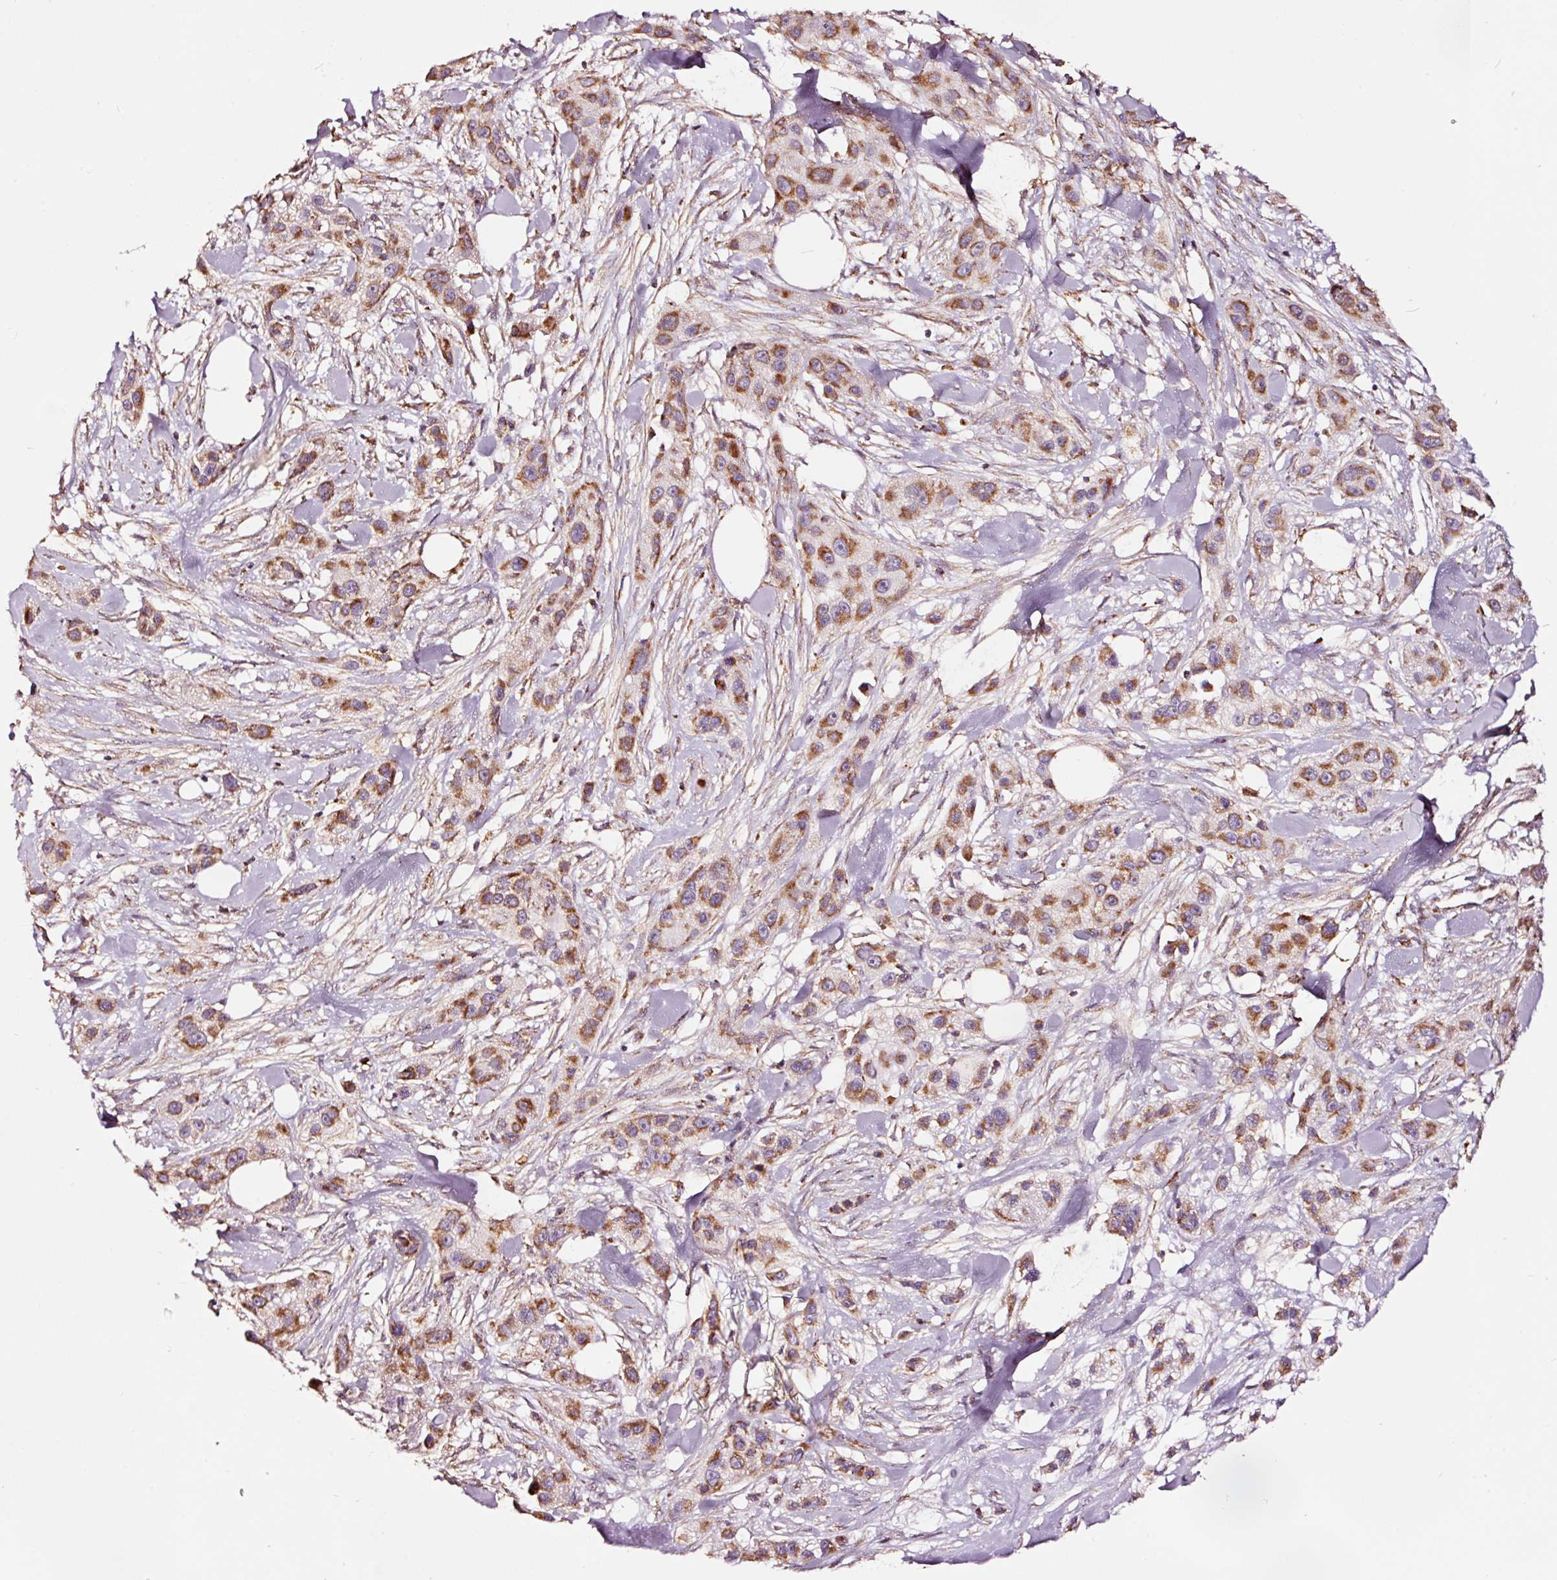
{"staining": {"intensity": "strong", "quantity": ">75%", "location": "cytoplasmic/membranous"}, "tissue": "skin cancer", "cell_type": "Tumor cells", "image_type": "cancer", "snomed": [{"axis": "morphology", "description": "Squamous cell carcinoma, NOS"}, {"axis": "topography", "description": "Skin"}], "caption": "High-magnification brightfield microscopy of skin cancer (squamous cell carcinoma) stained with DAB (3,3'-diaminobenzidine) (brown) and counterstained with hematoxylin (blue). tumor cells exhibit strong cytoplasmic/membranous staining is seen in about>75% of cells. The protein is shown in brown color, while the nuclei are stained blue.", "gene": "TPM1", "patient": {"sex": "male", "age": 63}}